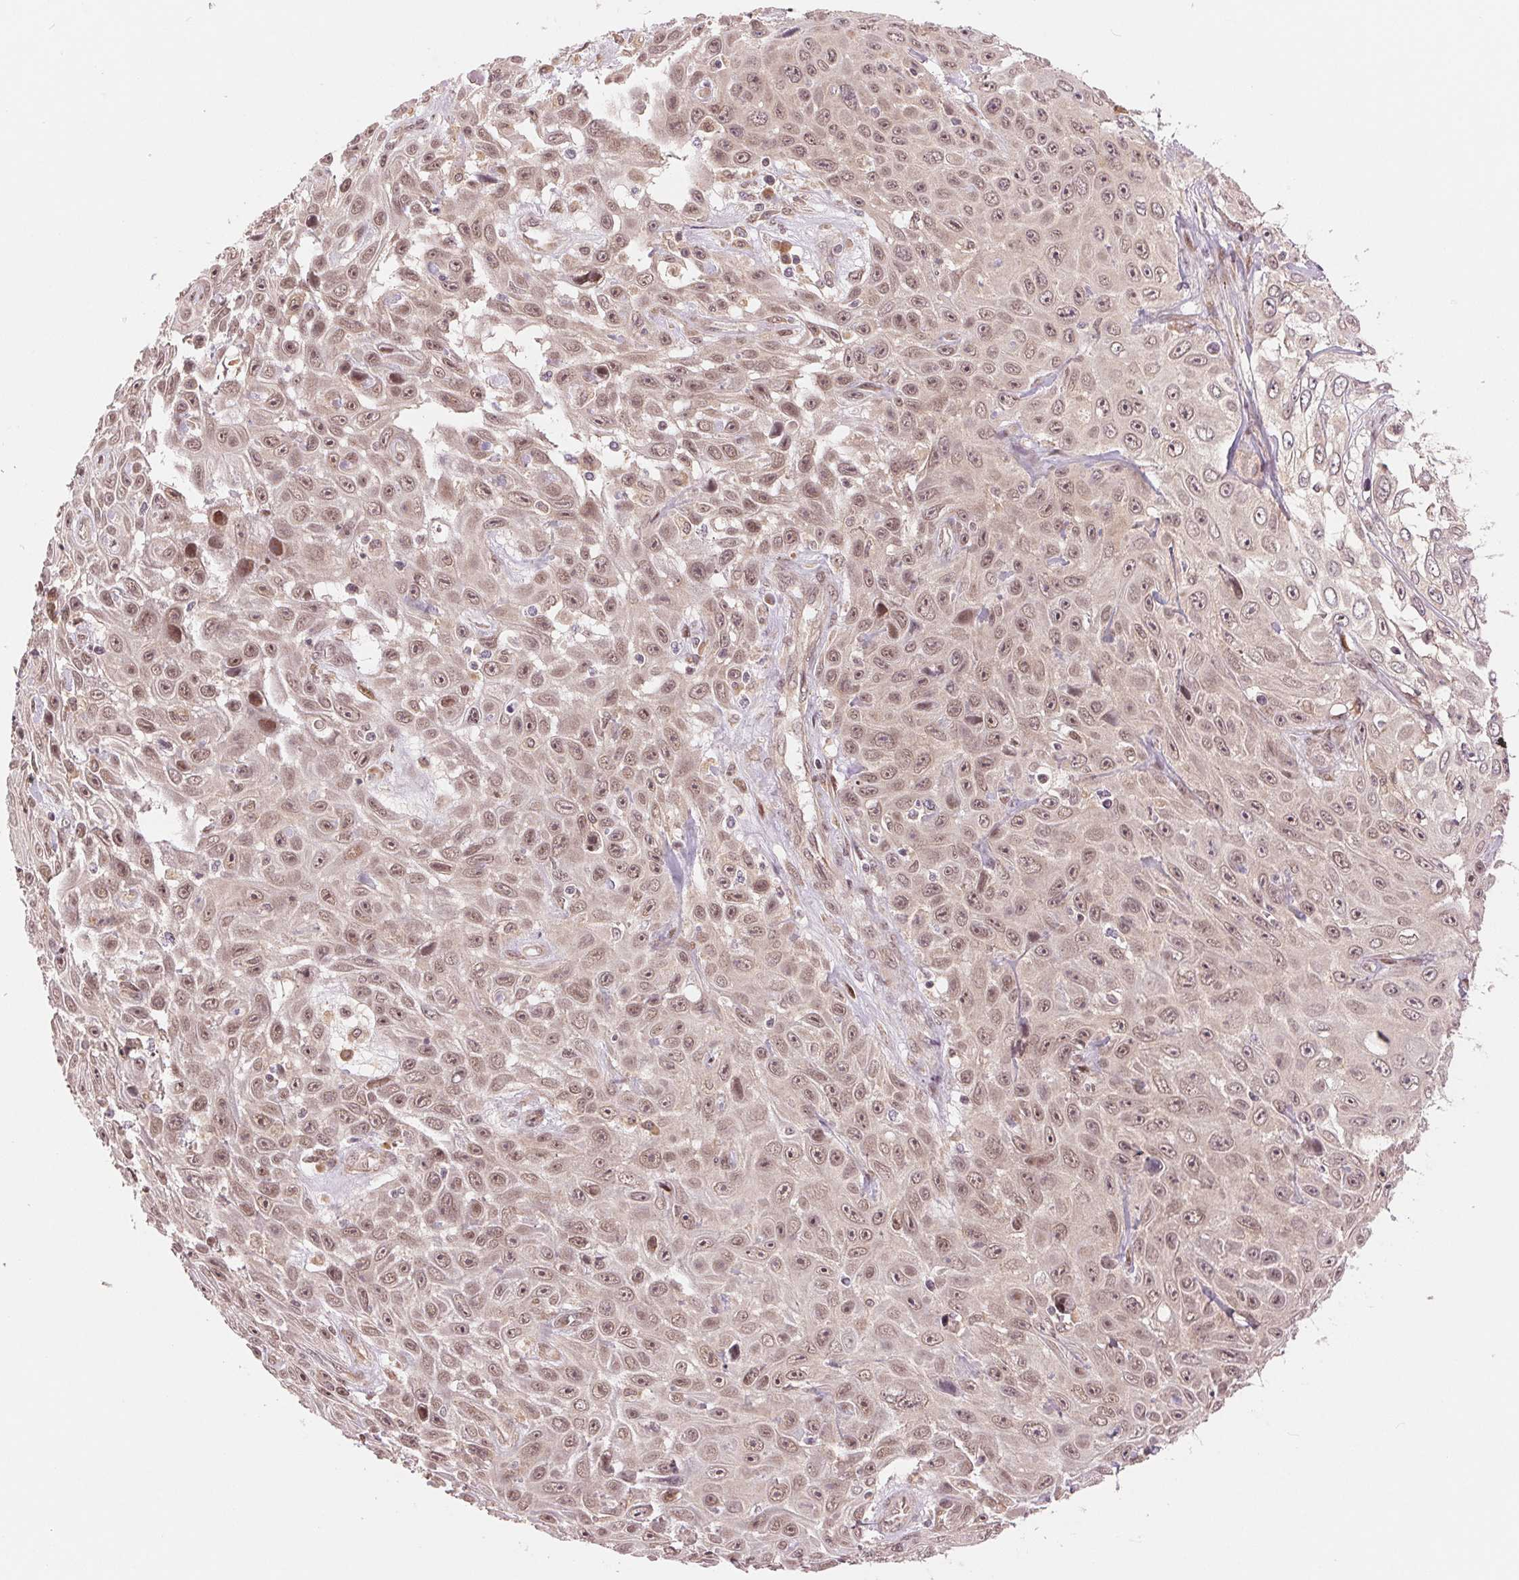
{"staining": {"intensity": "moderate", "quantity": ">75%", "location": "nuclear"}, "tissue": "skin cancer", "cell_type": "Tumor cells", "image_type": "cancer", "snomed": [{"axis": "morphology", "description": "Squamous cell carcinoma, NOS"}, {"axis": "topography", "description": "Skin"}], "caption": "Skin squamous cell carcinoma stained with IHC demonstrates moderate nuclear expression in approximately >75% of tumor cells.", "gene": "ERI3", "patient": {"sex": "male", "age": 82}}